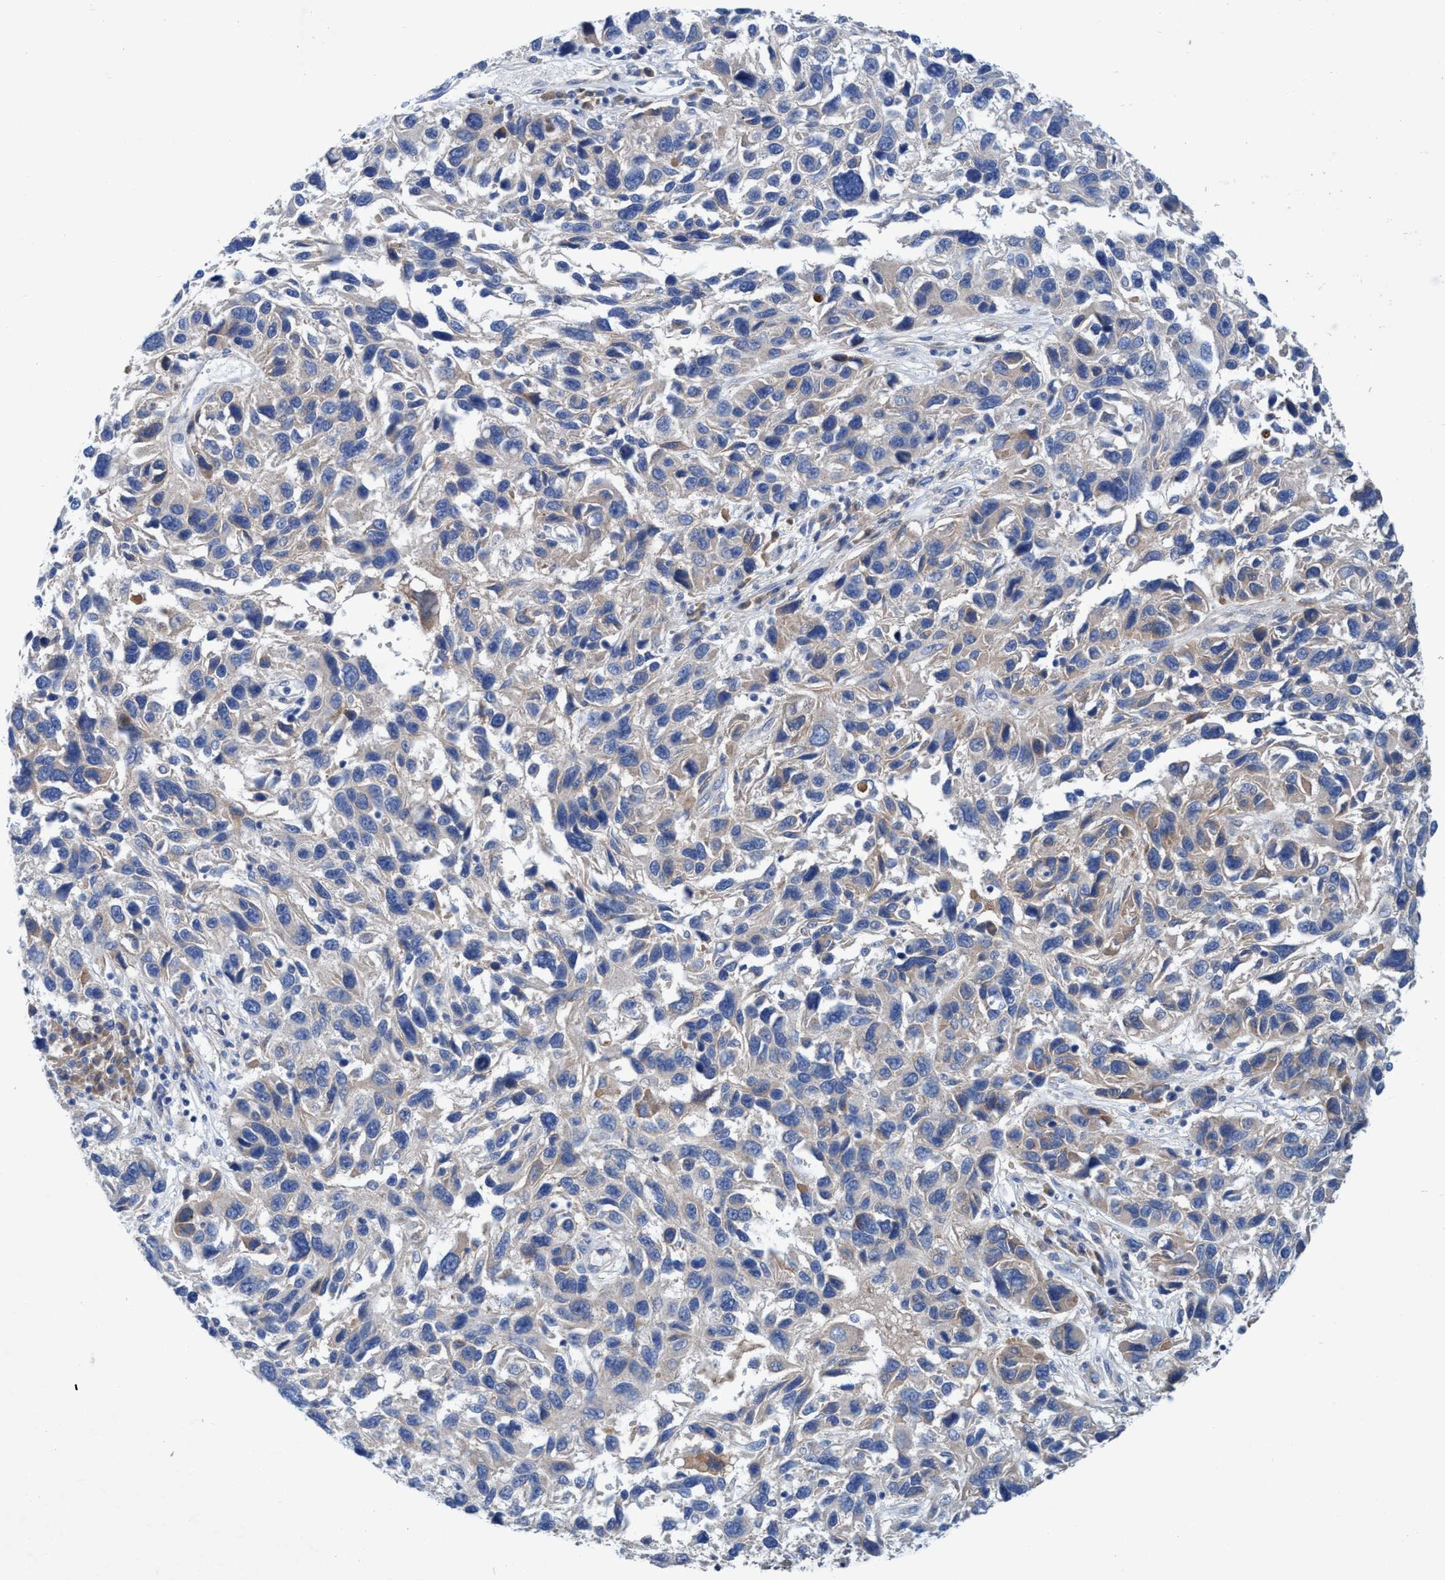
{"staining": {"intensity": "weak", "quantity": "<25%", "location": "cytoplasmic/membranous"}, "tissue": "melanoma", "cell_type": "Tumor cells", "image_type": "cancer", "snomed": [{"axis": "morphology", "description": "Malignant melanoma, NOS"}, {"axis": "topography", "description": "Skin"}], "caption": "This is a micrograph of immunohistochemistry staining of melanoma, which shows no expression in tumor cells.", "gene": "GULP1", "patient": {"sex": "male", "age": 53}}